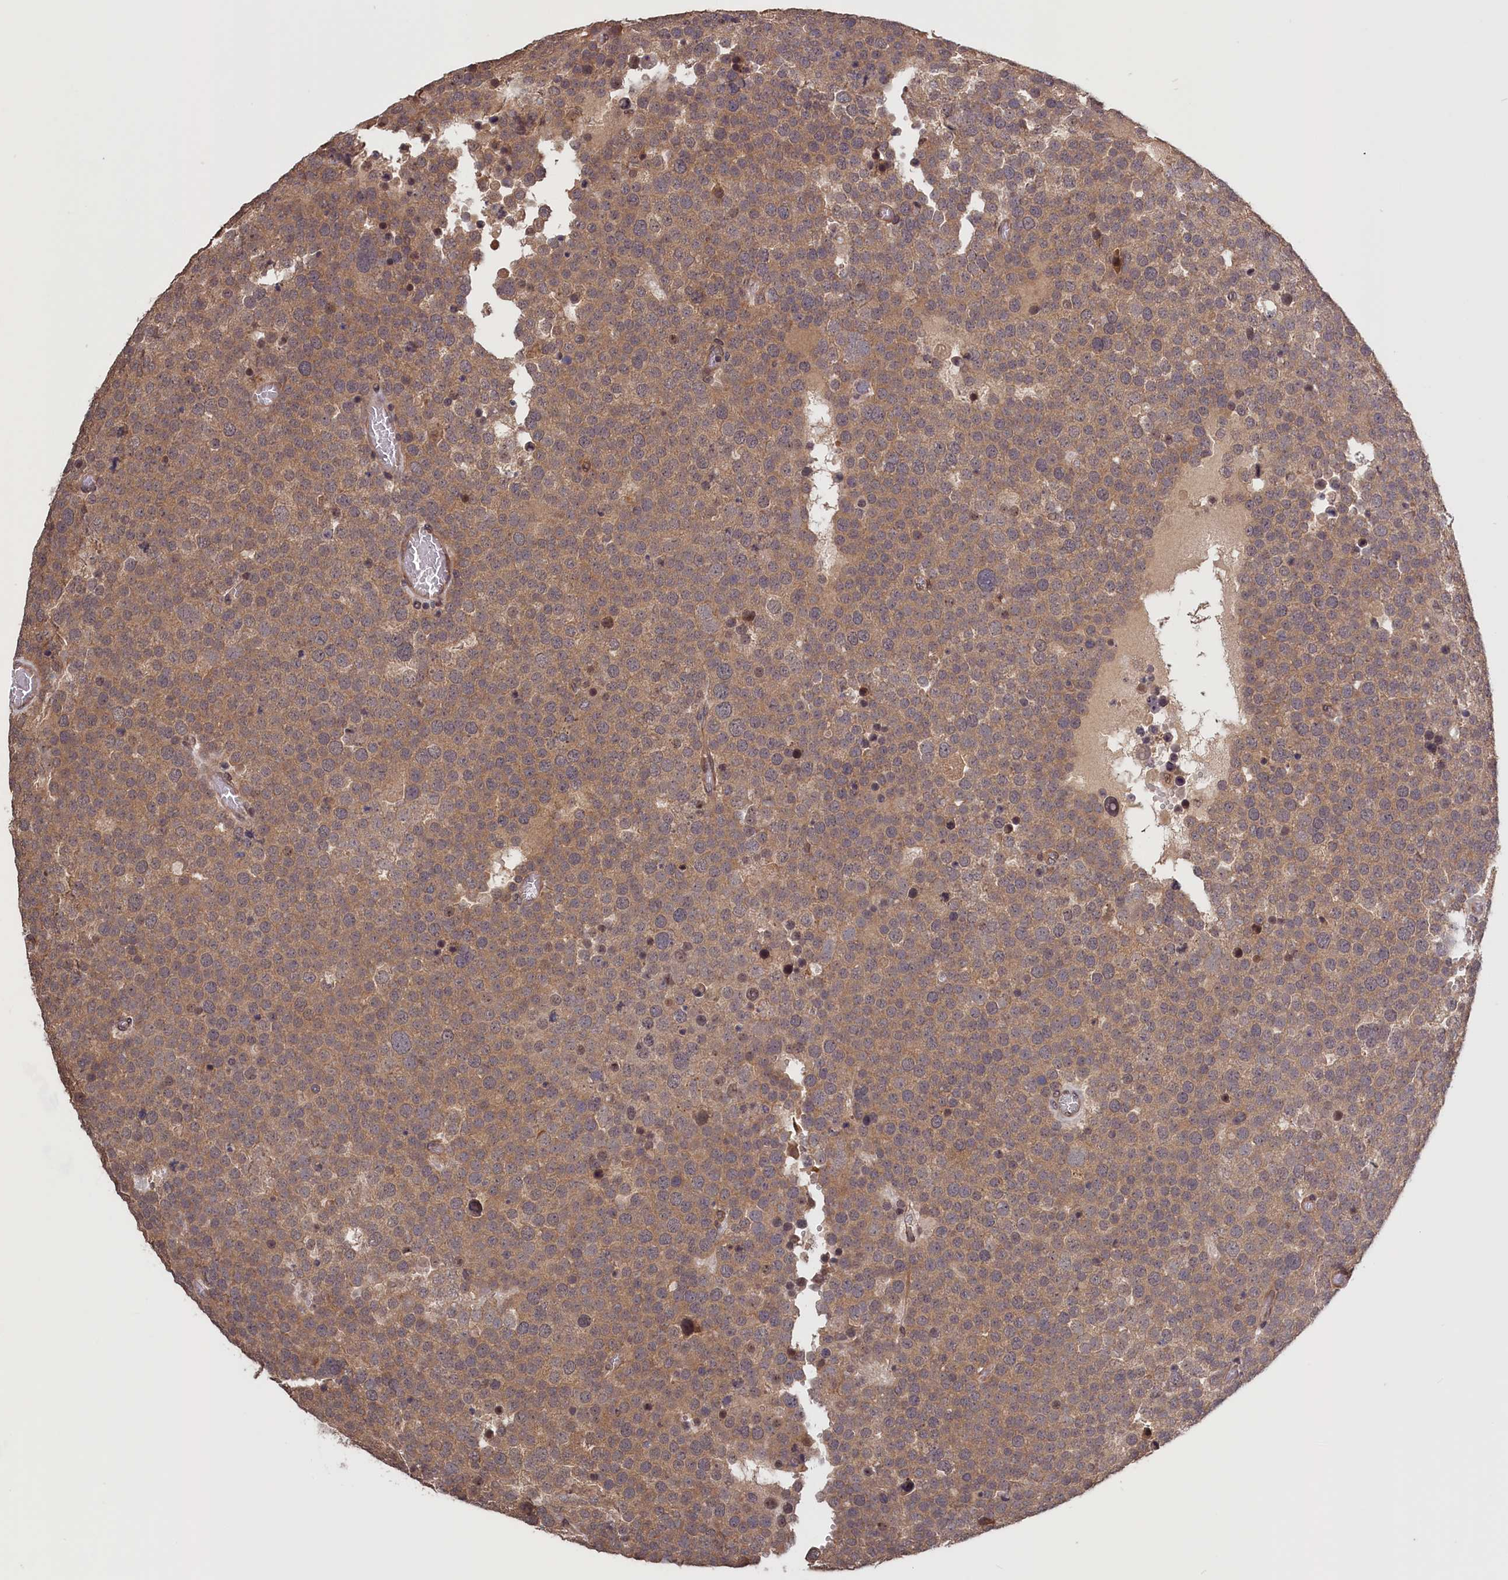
{"staining": {"intensity": "moderate", "quantity": ">75%", "location": "cytoplasmic/membranous"}, "tissue": "testis cancer", "cell_type": "Tumor cells", "image_type": "cancer", "snomed": [{"axis": "morphology", "description": "Normal tissue, NOS"}, {"axis": "morphology", "description": "Seminoma, NOS"}, {"axis": "topography", "description": "Testis"}], "caption": "Testis cancer tissue exhibits moderate cytoplasmic/membranous staining in about >75% of tumor cells", "gene": "PLP2", "patient": {"sex": "male", "age": 71}}